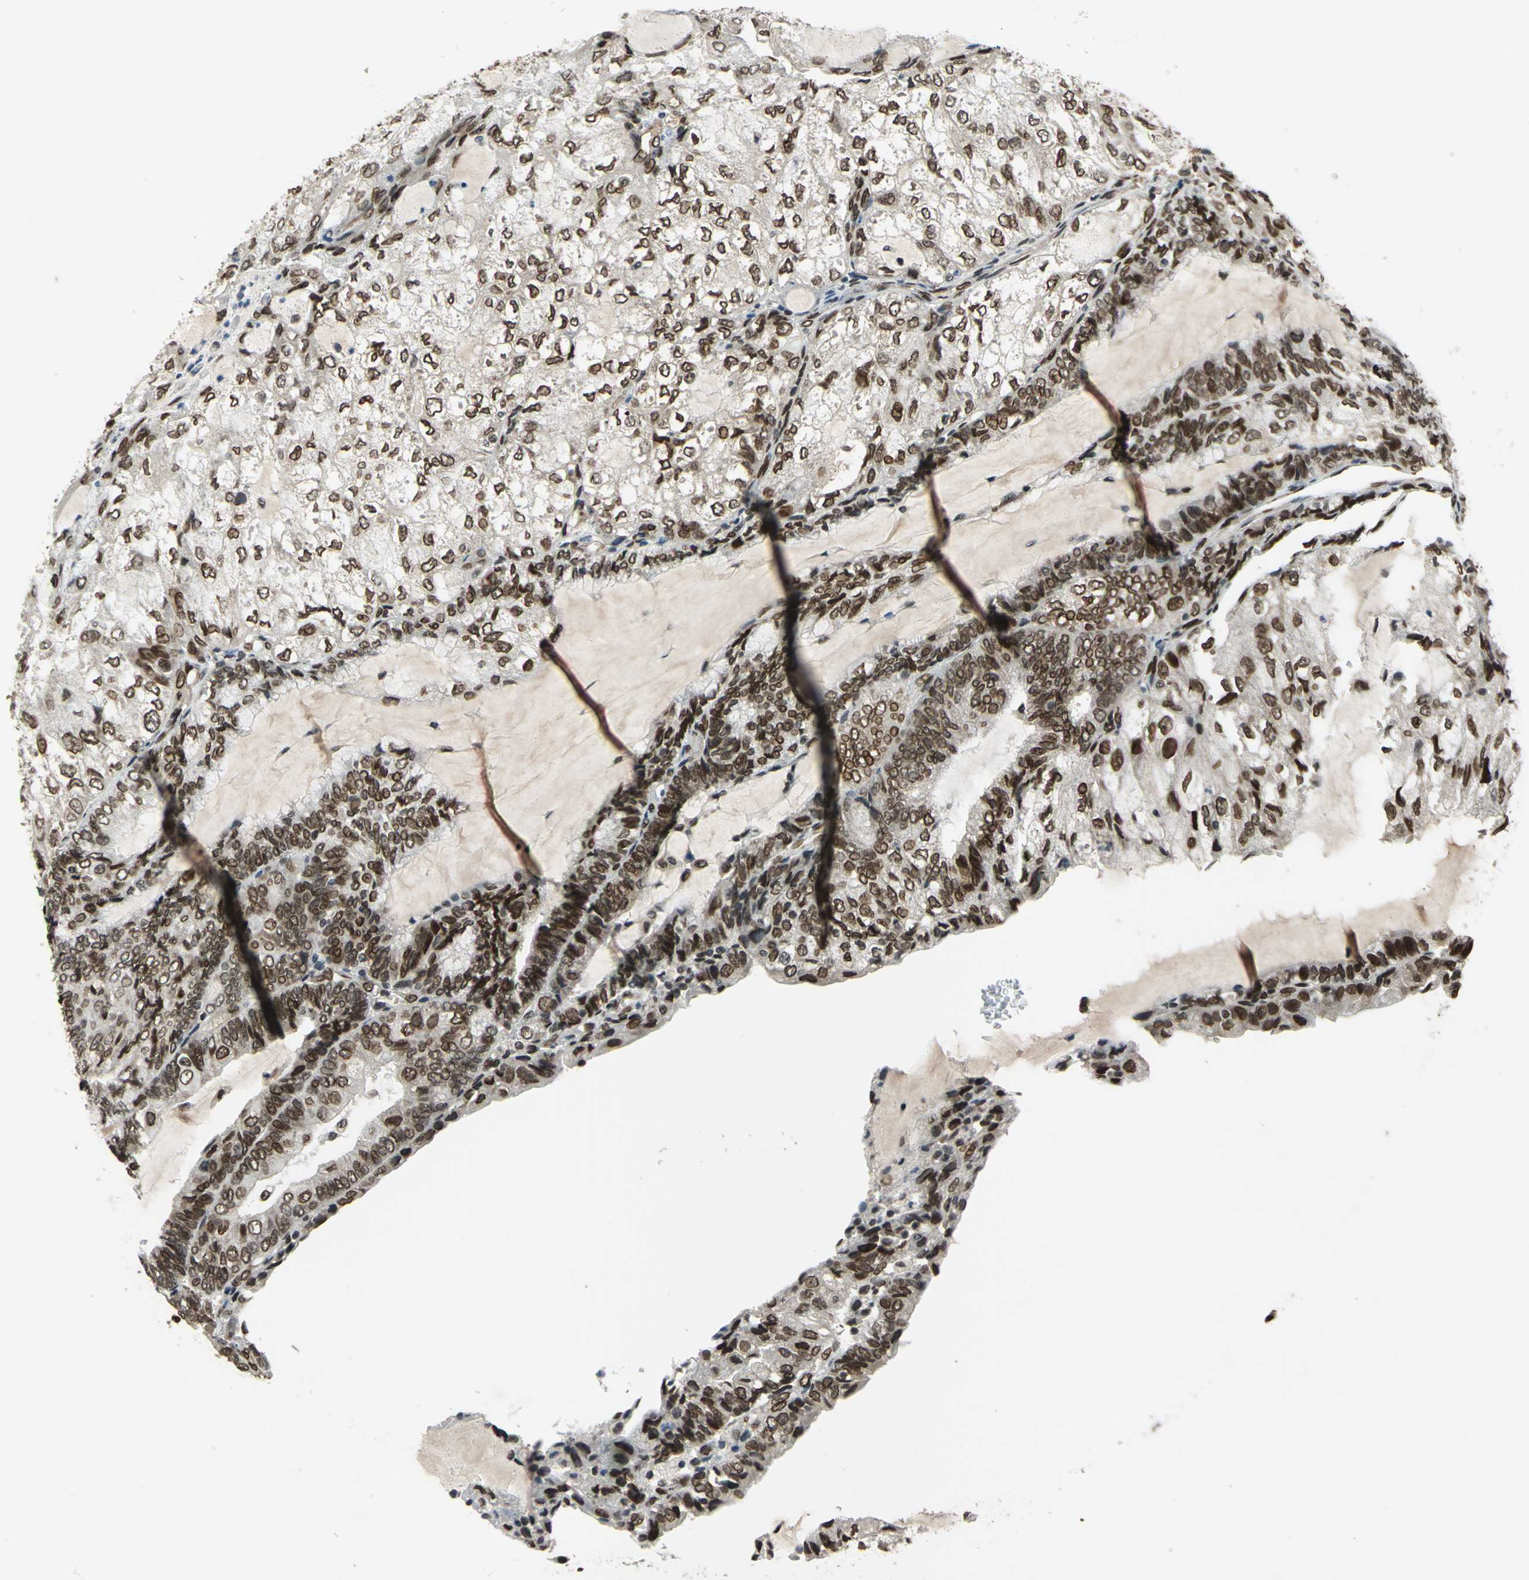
{"staining": {"intensity": "strong", "quantity": ">75%", "location": "cytoplasmic/membranous,nuclear"}, "tissue": "endometrial cancer", "cell_type": "Tumor cells", "image_type": "cancer", "snomed": [{"axis": "morphology", "description": "Adenocarcinoma, NOS"}, {"axis": "topography", "description": "Endometrium"}], "caption": "An immunohistochemistry image of neoplastic tissue is shown. Protein staining in brown highlights strong cytoplasmic/membranous and nuclear positivity in endometrial adenocarcinoma within tumor cells.", "gene": "ISY1", "patient": {"sex": "female", "age": 81}}